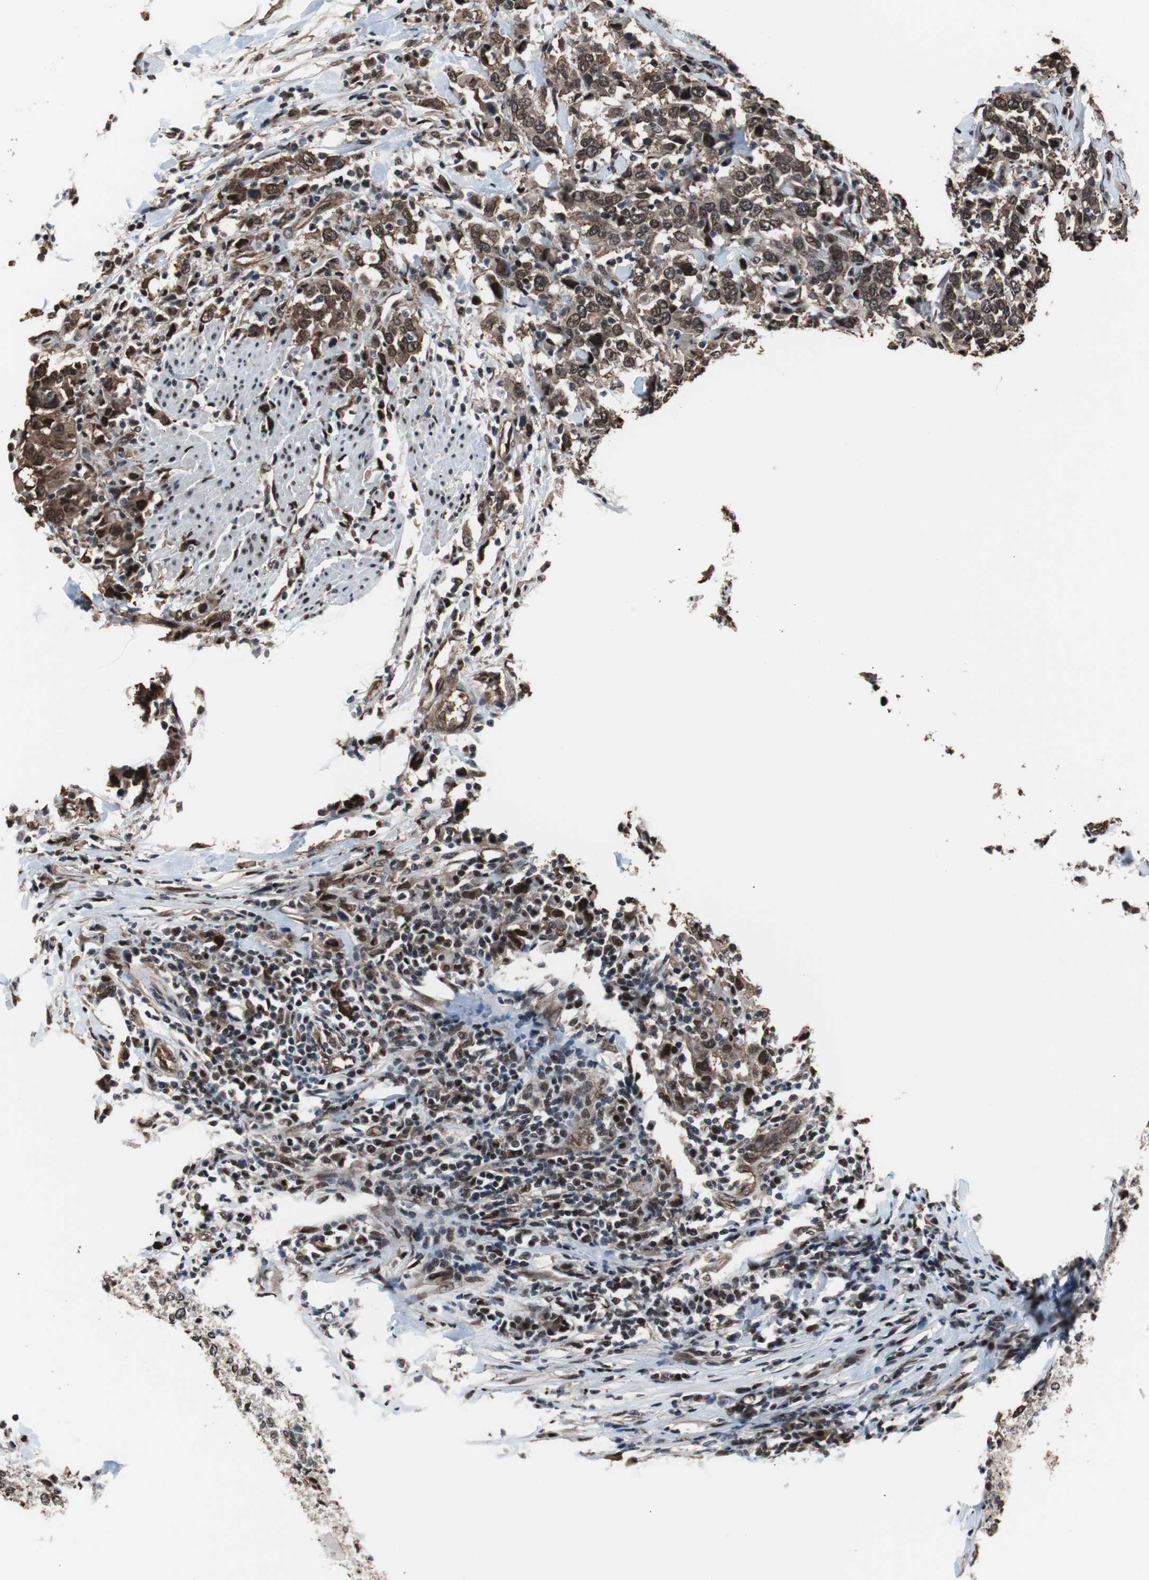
{"staining": {"intensity": "strong", "quantity": ">75%", "location": "cytoplasmic/membranous,nuclear"}, "tissue": "urothelial cancer", "cell_type": "Tumor cells", "image_type": "cancer", "snomed": [{"axis": "morphology", "description": "Urothelial carcinoma, High grade"}, {"axis": "topography", "description": "Urinary bladder"}], "caption": "Immunohistochemistry image of high-grade urothelial carcinoma stained for a protein (brown), which shows high levels of strong cytoplasmic/membranous and nuclear expression in approximately >75% of tumor cells.", "gene": "POGZ", "patient": {"sex": "male", "age": 61}}